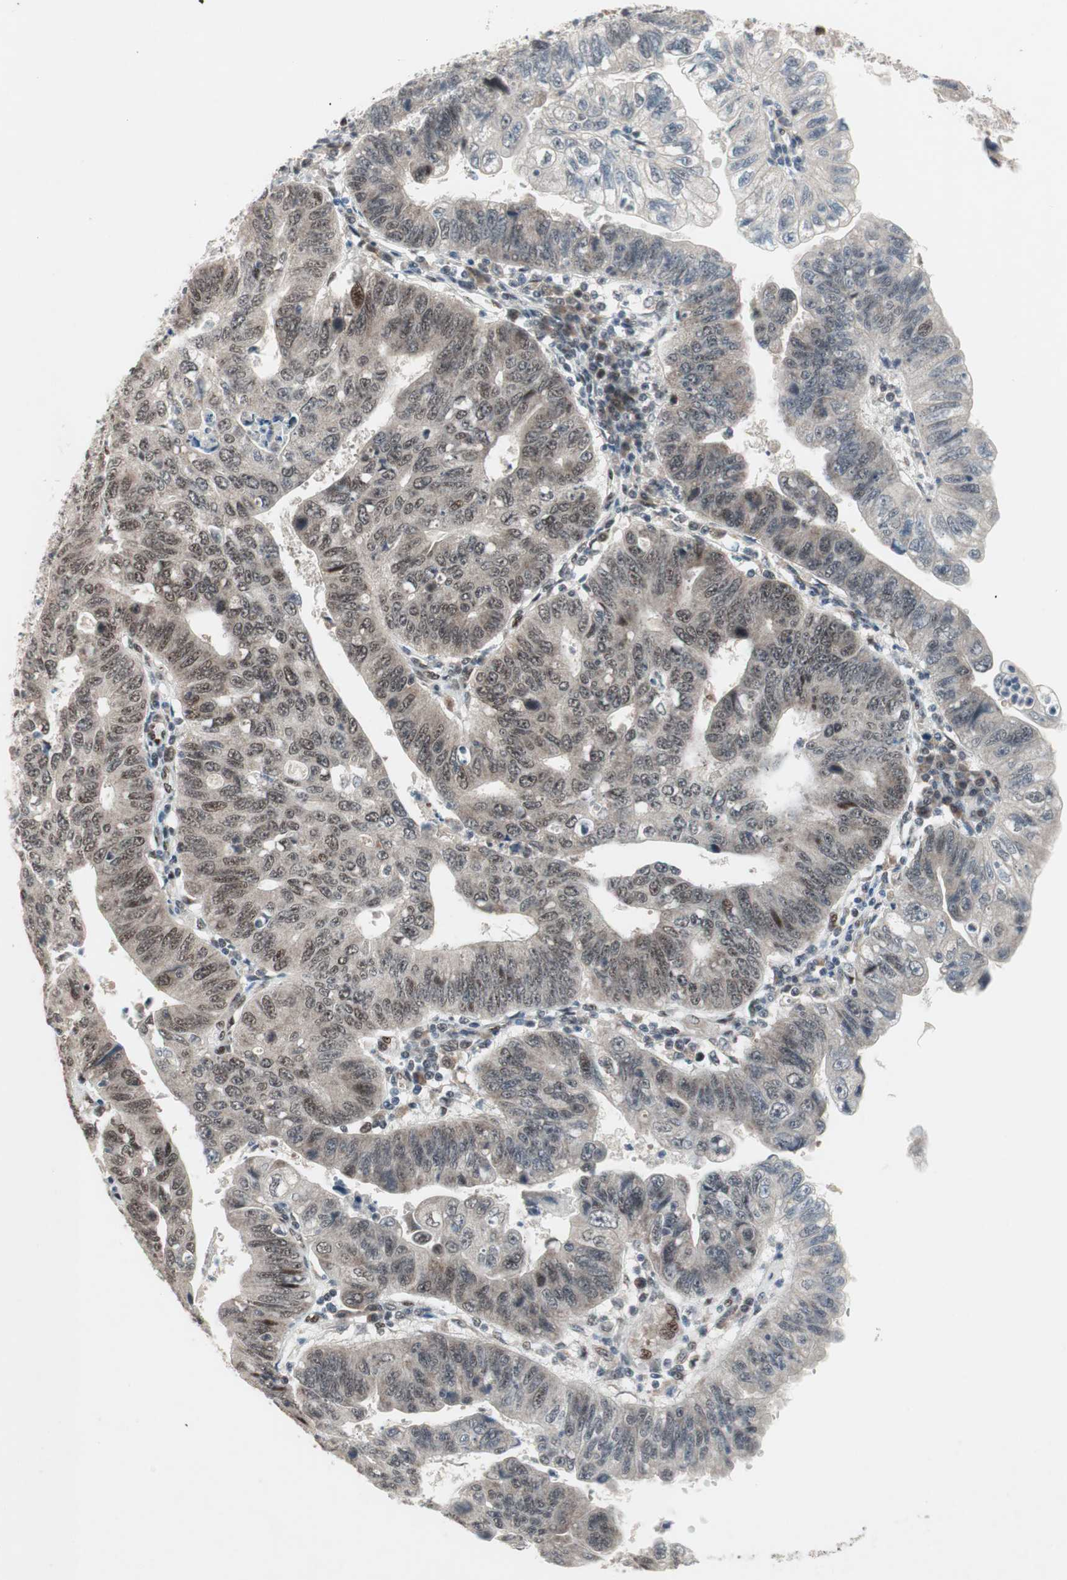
{"staining": {"intensity": "weak", "quantity": "25%-75%", "location": "nuclear"}, "tissue": "stomach cancer", "cell_type": "Tumor cells", "image_type": "cancer", "snomed": [{"axis": "morphology", "description": "Adenocarcinoma, NOS"}, {"axis": "topography", "description": "Stomach"}], "caption": "Brown immunohistochemical staining in human stomach cancer (adenocarcinoma) reveals weak nuclear positivity in approximately 25%-75% of tumor cells.", "gene": "TCF12", "patient": {"sex": "male", "age": 59}}